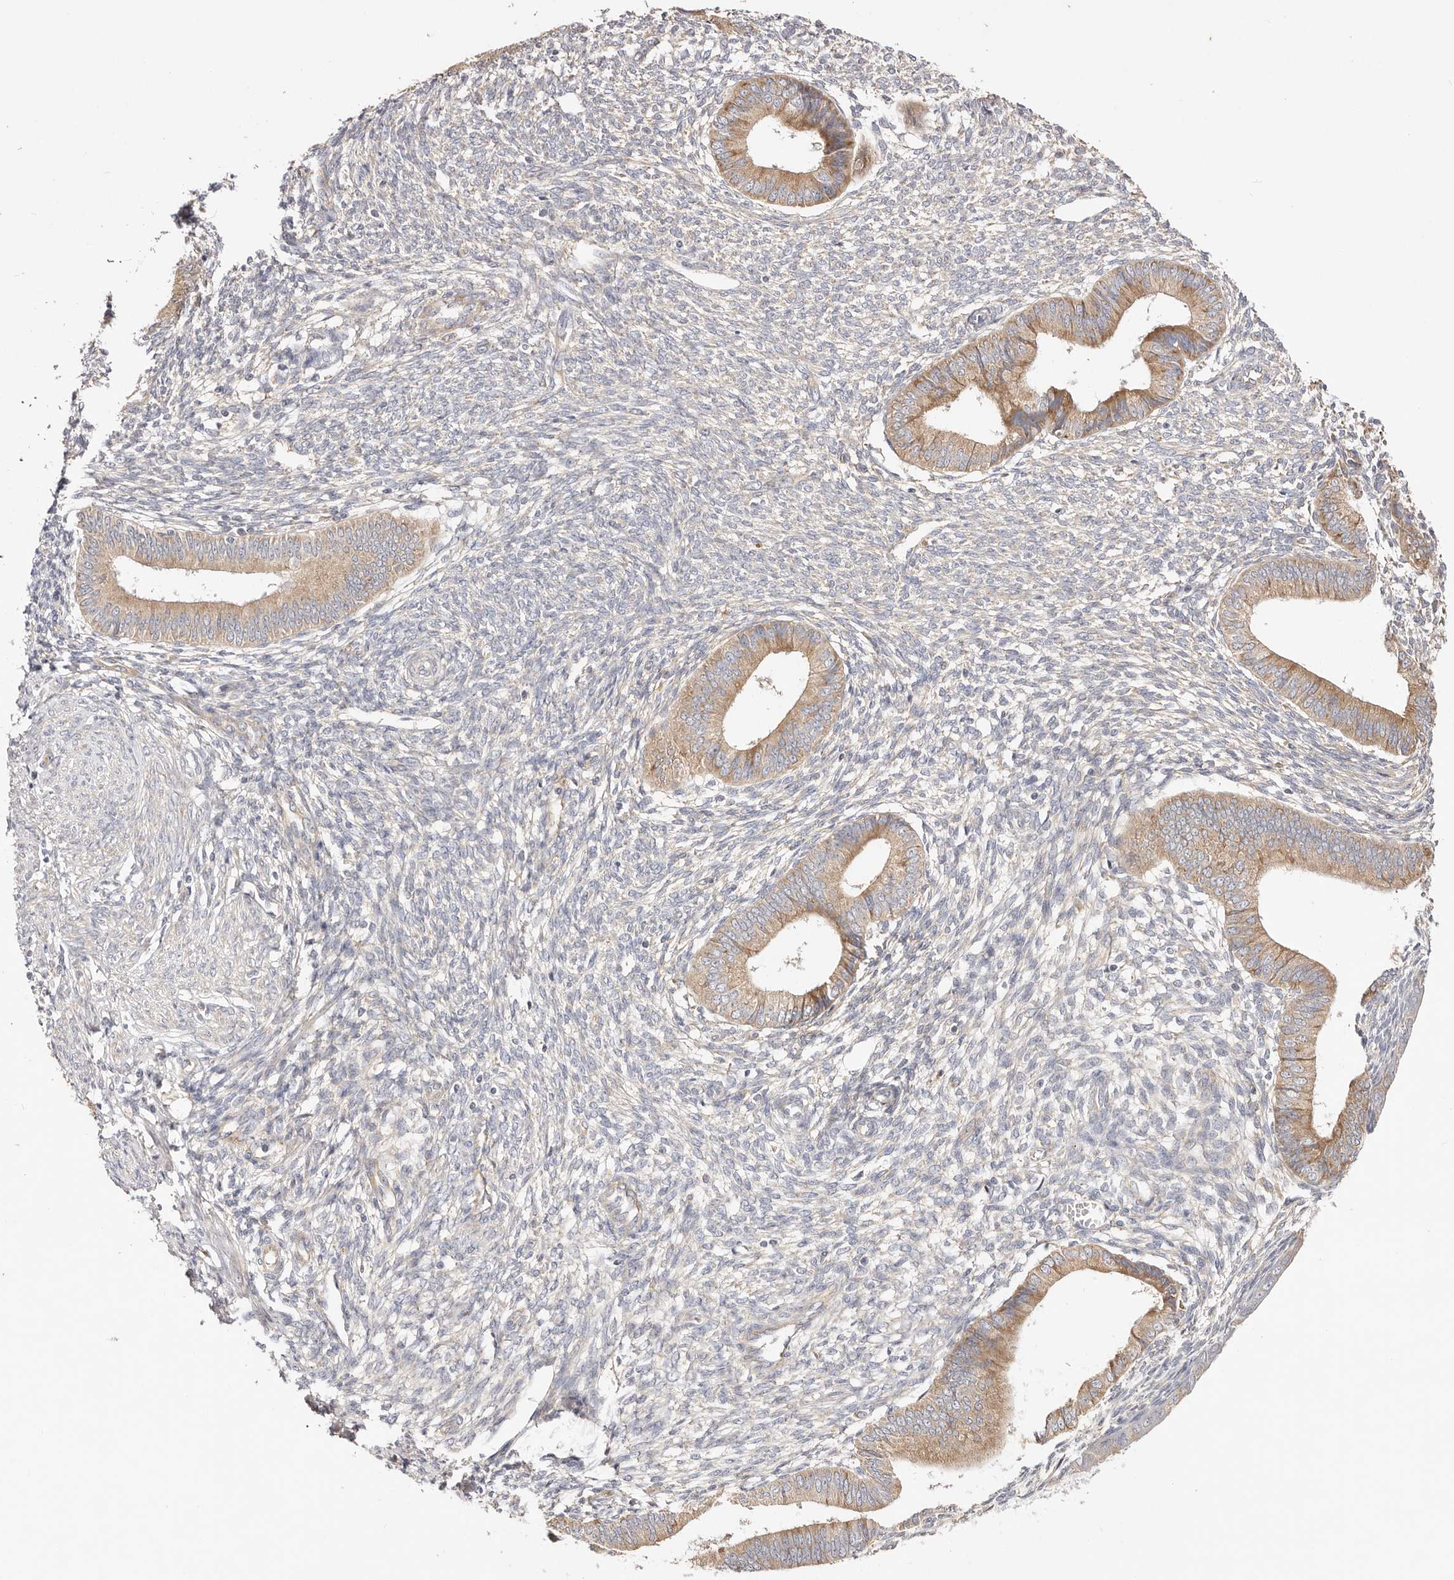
{"staining": {"intensity": "negative", "quantity": "none", "location": "none"}, "tissue": "endometrium", "cell_type": "Cells in endometrial stroma", "image_type": "normal", "snomed": [{"axis": "morphology", "description": "Normal tissue, NOS"}, {"axis": "topography", "description": "Endometrium"}], "caption": "Image shows no protein positivity in cells in endometrial stroma of benign endometrium.", "gene": "GNA13", "patient": {"sex": "female", "age": 46}}